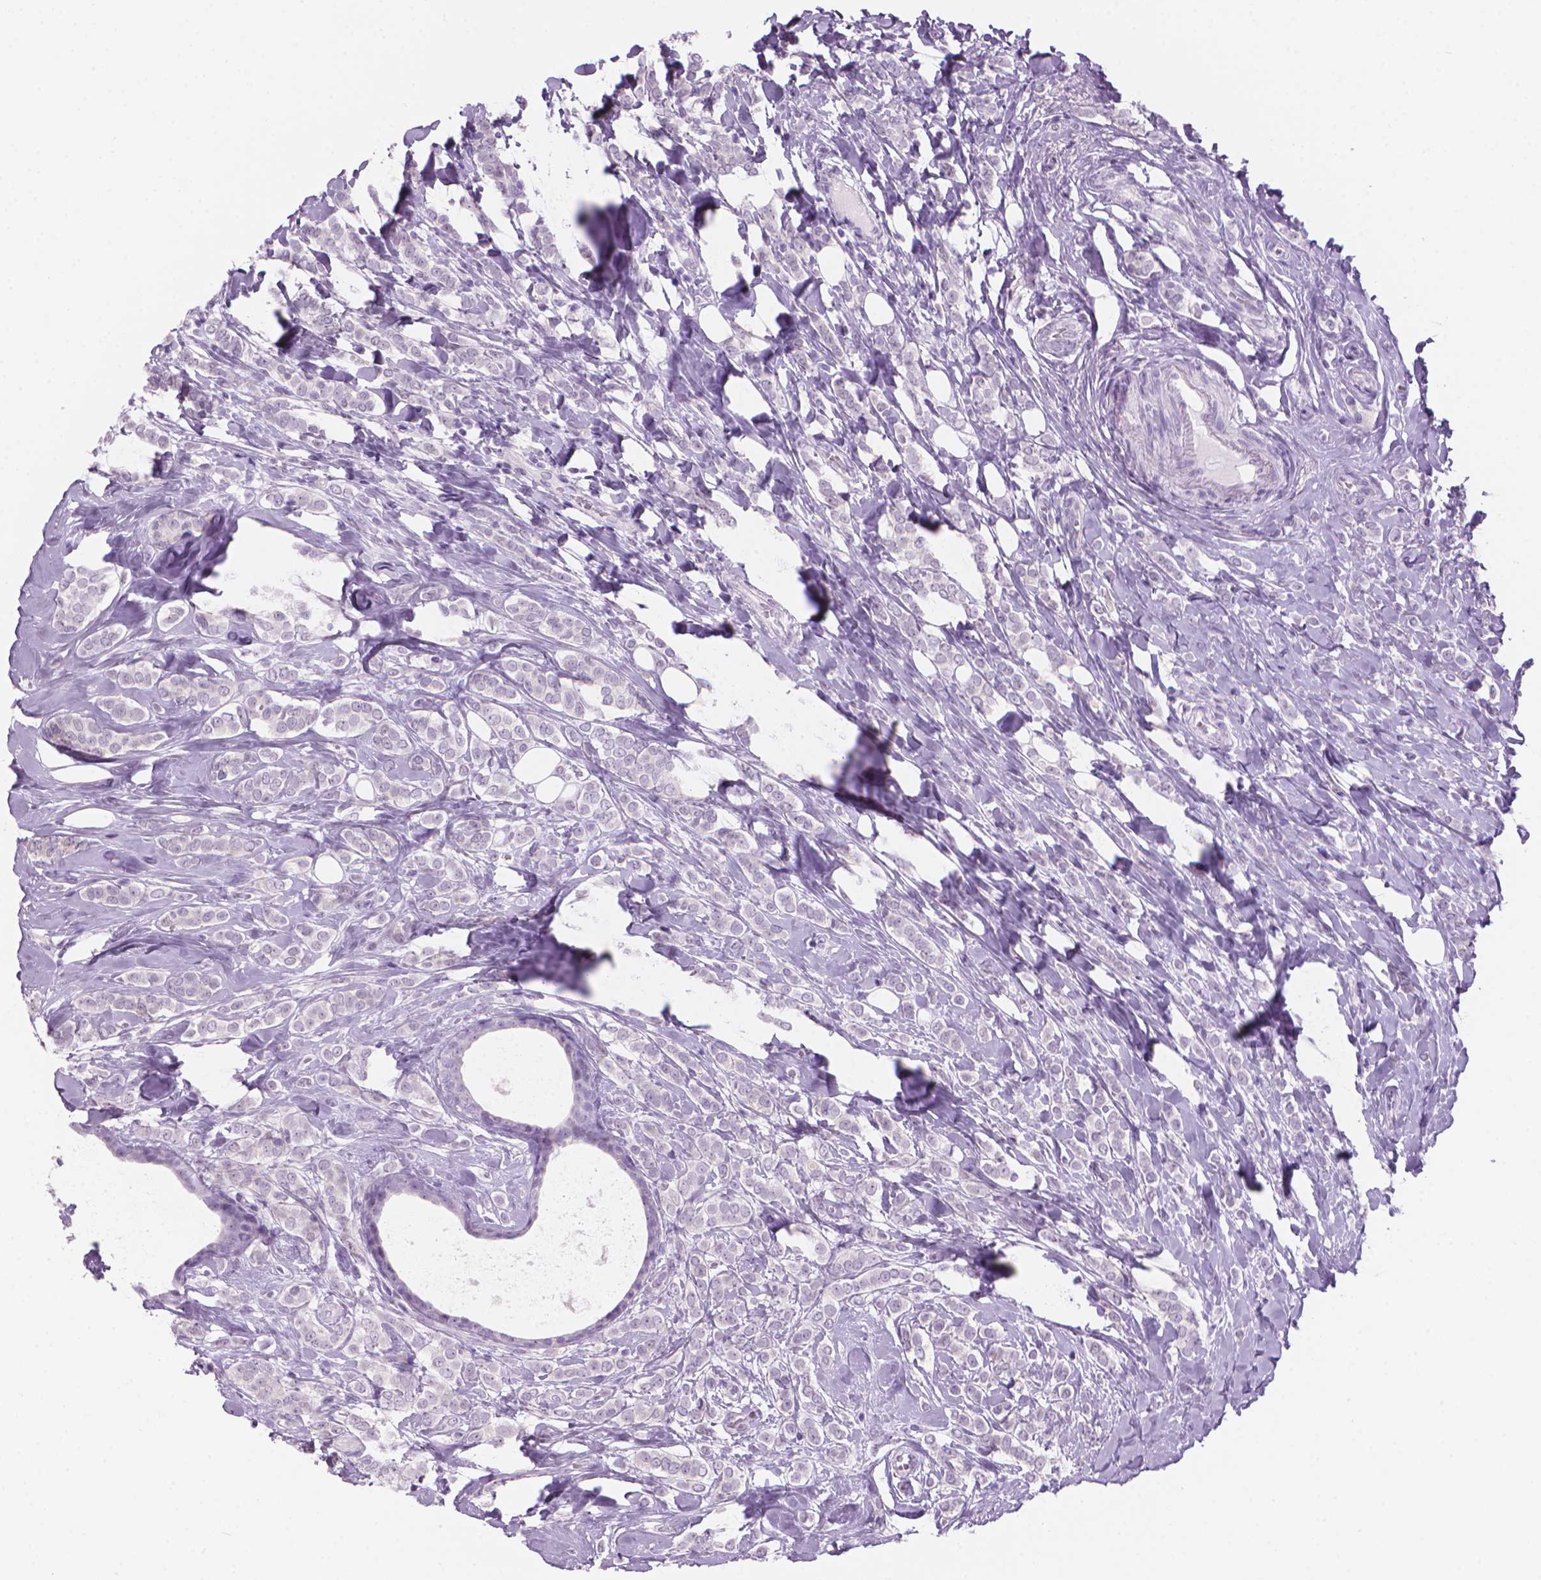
{"staining": {"intensity": "negative", "quantity": "none", "location": "none"}, "tissue": "breast cancer", "cell_type": "Tumor cells", "image_type": "cancer", "snomed": [{"axis": "morphology", "description": "Lobular carcinoma"}, {"axis": "topography", "description": "Breast"}], "caption": "DAB (3,3'-diaminobenzidine) immunohistochemical staining of breast lobular carcinoma shows no significant staining in tumor cells. (Brightfield microscopy of DAB immunohistochemistry at high magnification).", "gene": "ENSG00000187186", "patient": {"sex": "female", "age": 49}}